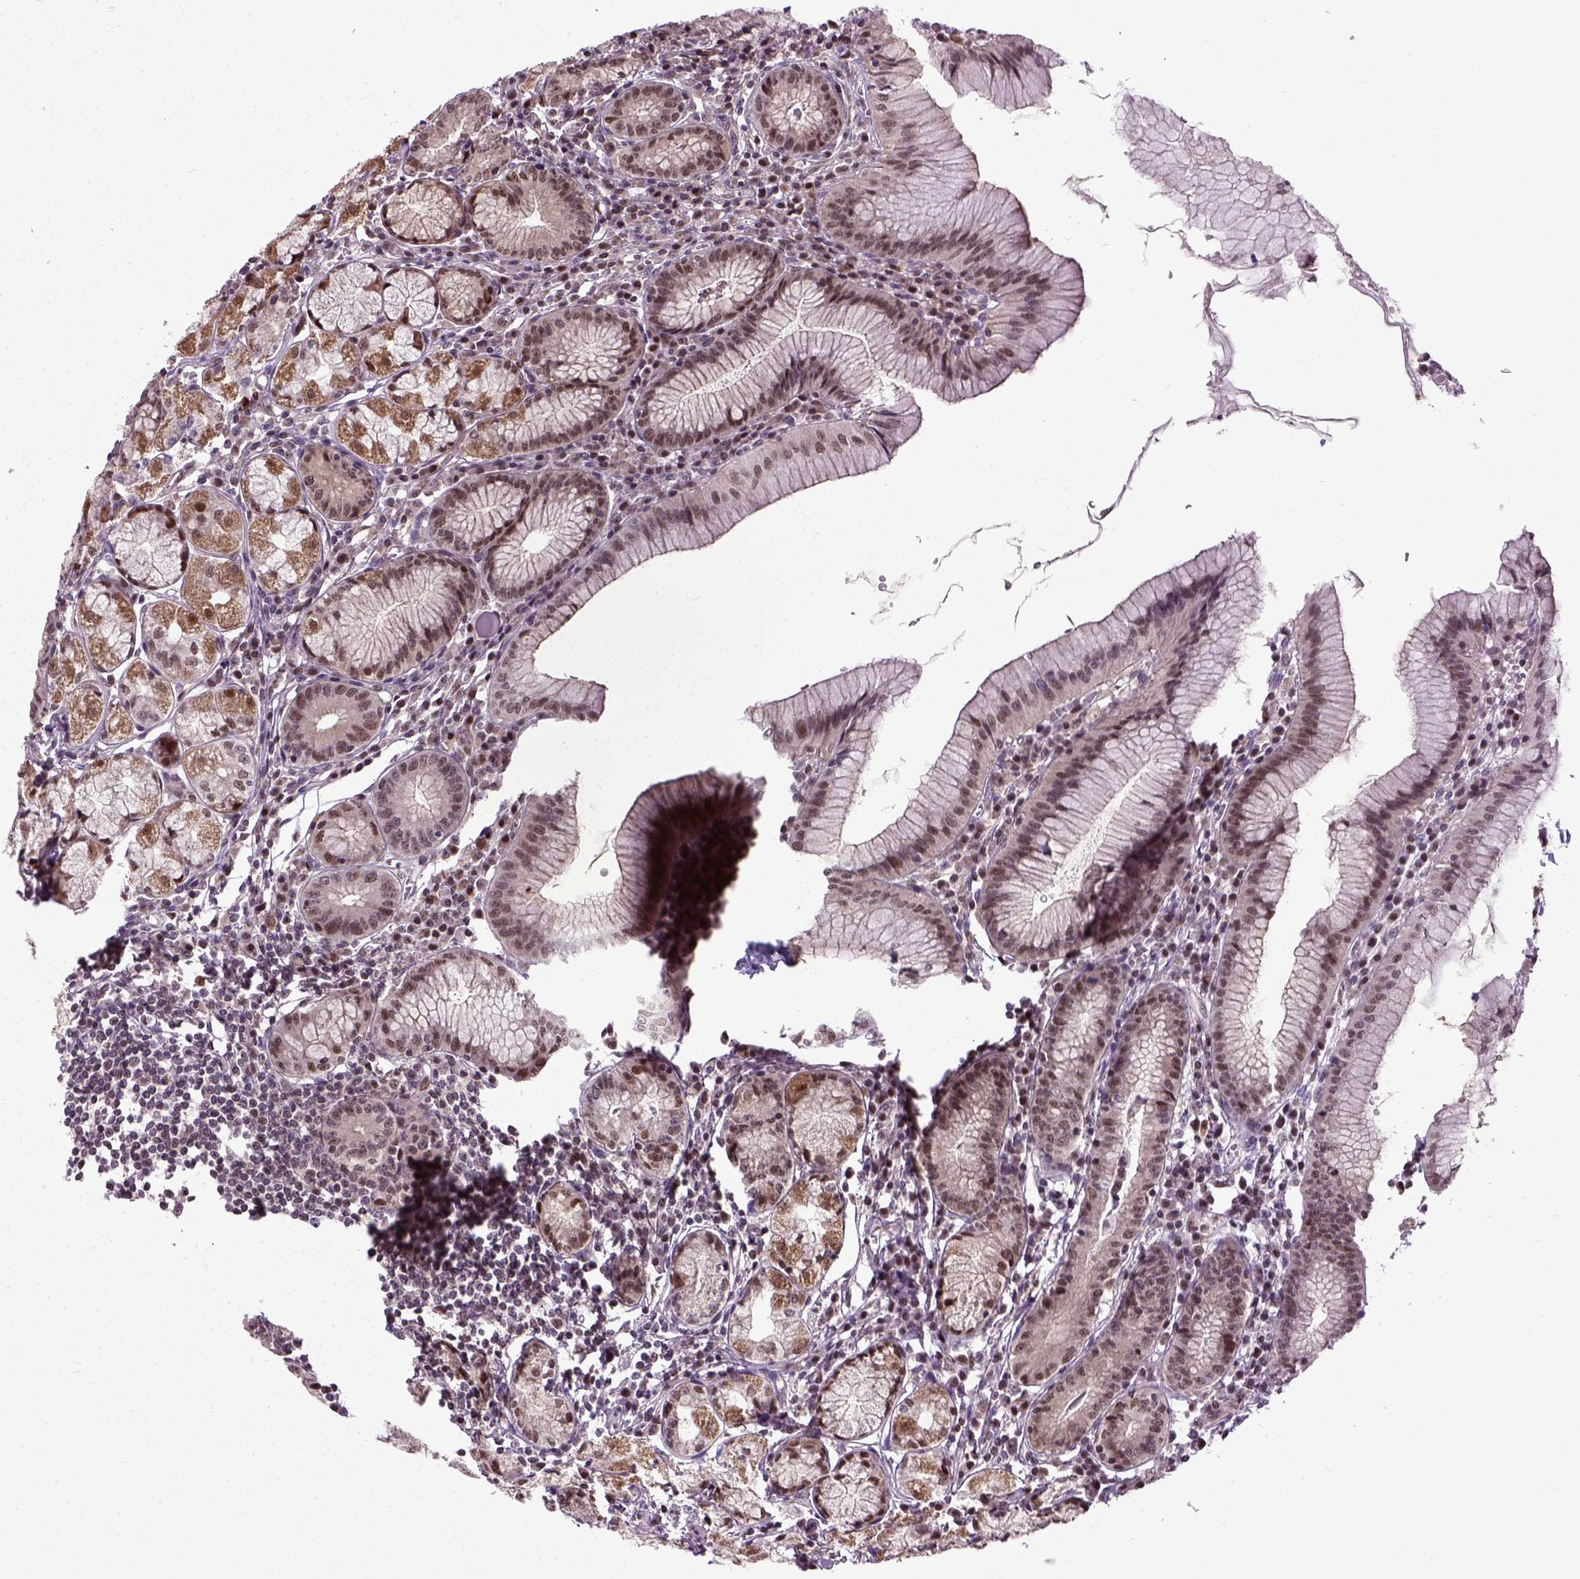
{"staining": {"intensity": "moderate", "quantity": "25%-75%", "location": "cytoplasmic/membranous,nuclear"}, "tissue": "stomach", "cell_type": "Glandular cells", "image_type": "normal", "snomed": [{"axis": "morphology", "description": "Normal tissue, NOS"}, {"axis": "topography", "description": "Stomach"}], "caption": "Immunohistochemical staining of unremarkable stomach displays moderate cytoplasmic/membranous,nuclear protein expression in about 25%-75% of glandular cells.", "gene": "UBA3", "patient": {"sex": "male", "age": 55}}